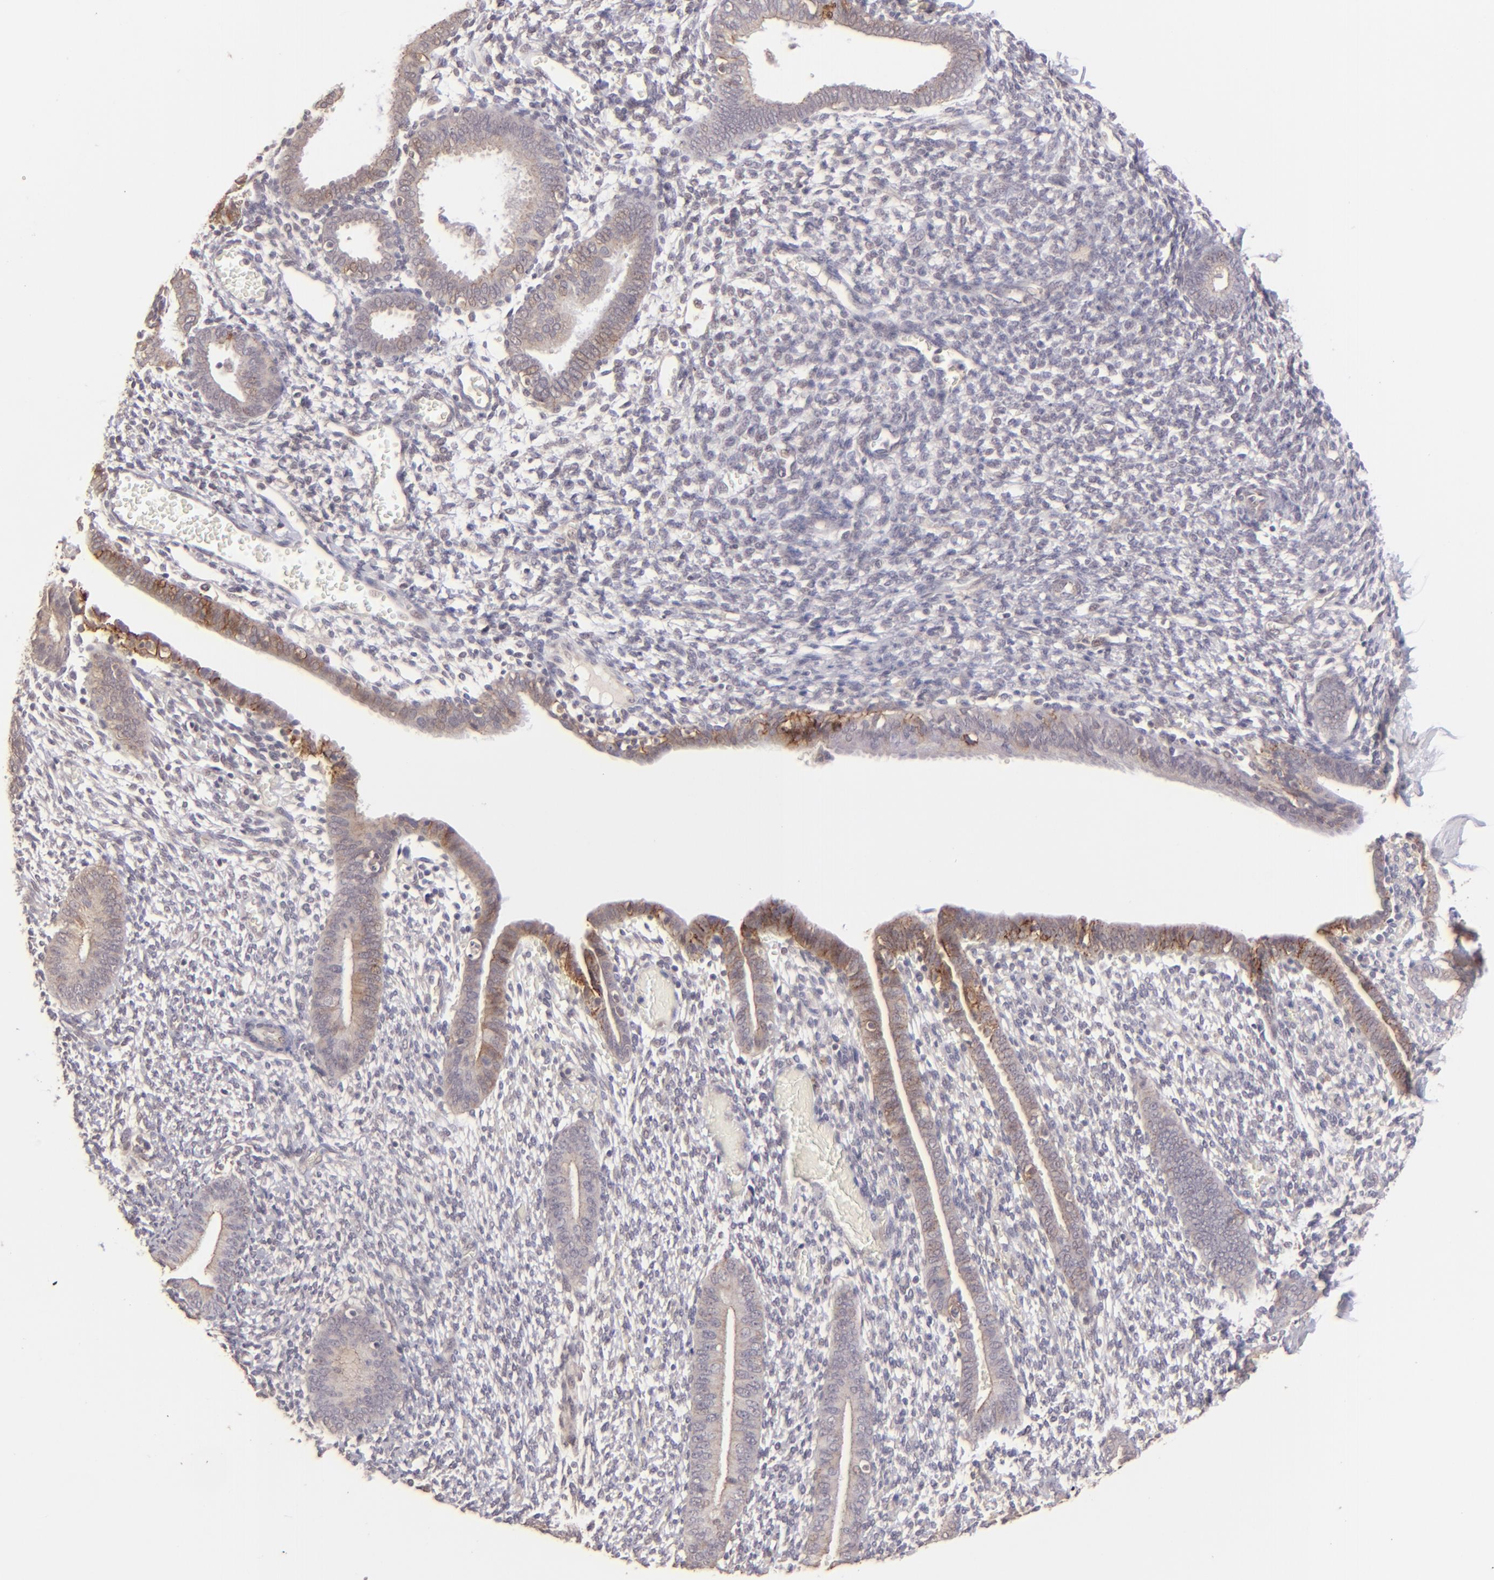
{"staining": {"intensity": "negative", "quantity": "none", "location": "none"}, "tissue": "endometrium", "cell_type": "Cells in endometrial stroma", "image_type": "normal", "snomed": [{"axis": "morphology", "description": "Normal tissue, NOS"}, {"axis": "topography", "description": "Smooth muscle"}, {"axis": "topography", "description": "Endometrium"}], "caption": "Immunohistochemistry of unremarkable endometrium reveals no staining in cells in endometrial stroma.", "gene": "CLDN1", "patient": {"sex": "female", "age": 57}}